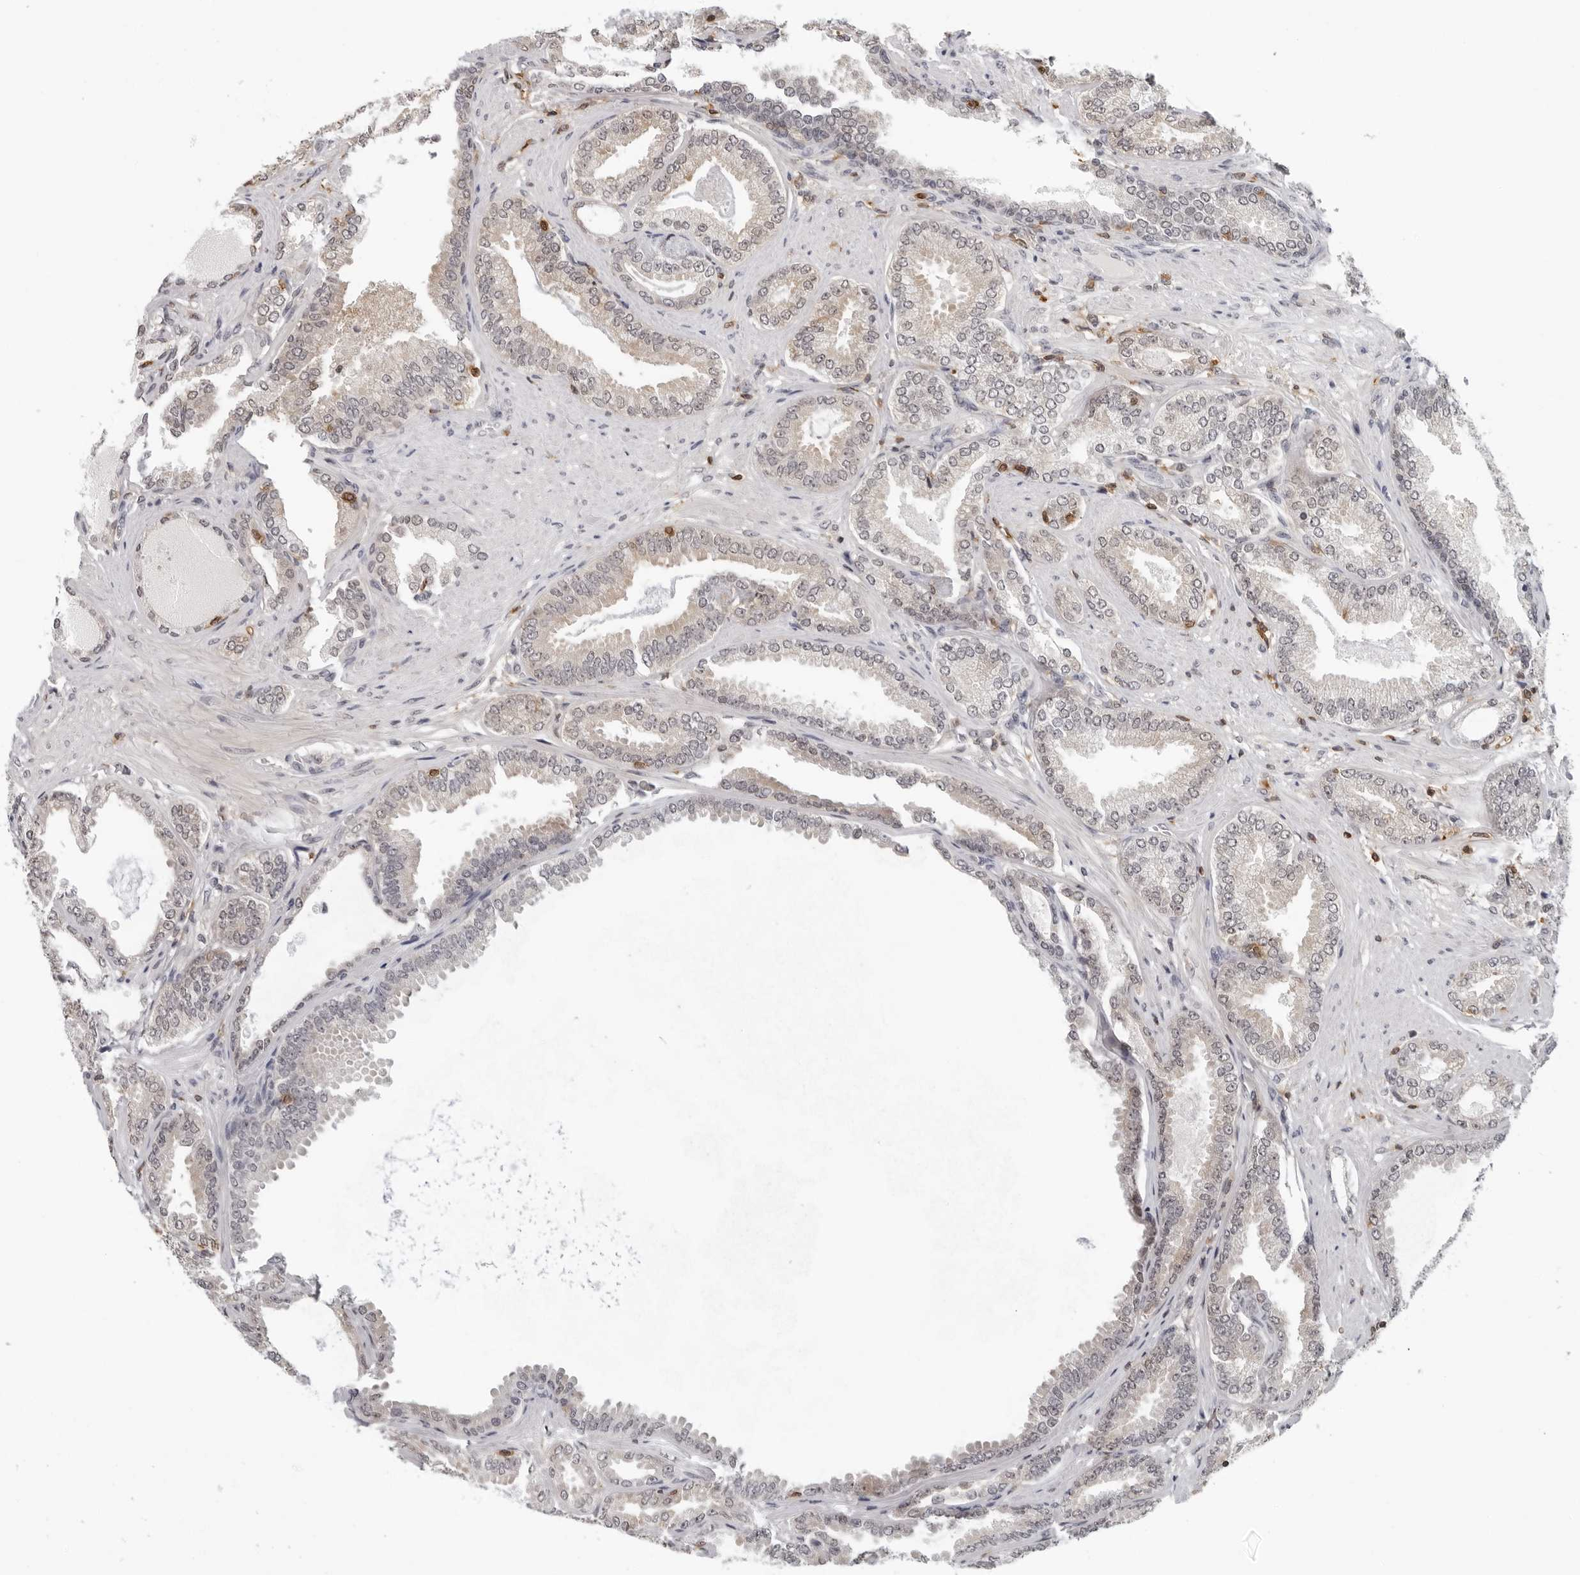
{"staining": {"intensity": "weak", "quantity": "<25%", "location": "cytoplasmic/membranous"}, "tissue": "prostate cancer", "cell_type": "Tumor cells", "image_type": "cancer", "snomed": [{"axis": "morphology", "description": "Adenocarcinoma, Low grade"}, {"axis": "topography", "description": "Prostate"}], "caption": "Photomicrograph shows no protein positivity in tumor cells of prostate cancer (low-grade adenocarcinoma) tissue.", "gene": "HSPH1", "patient": {"sex": "male", "age": 71}}